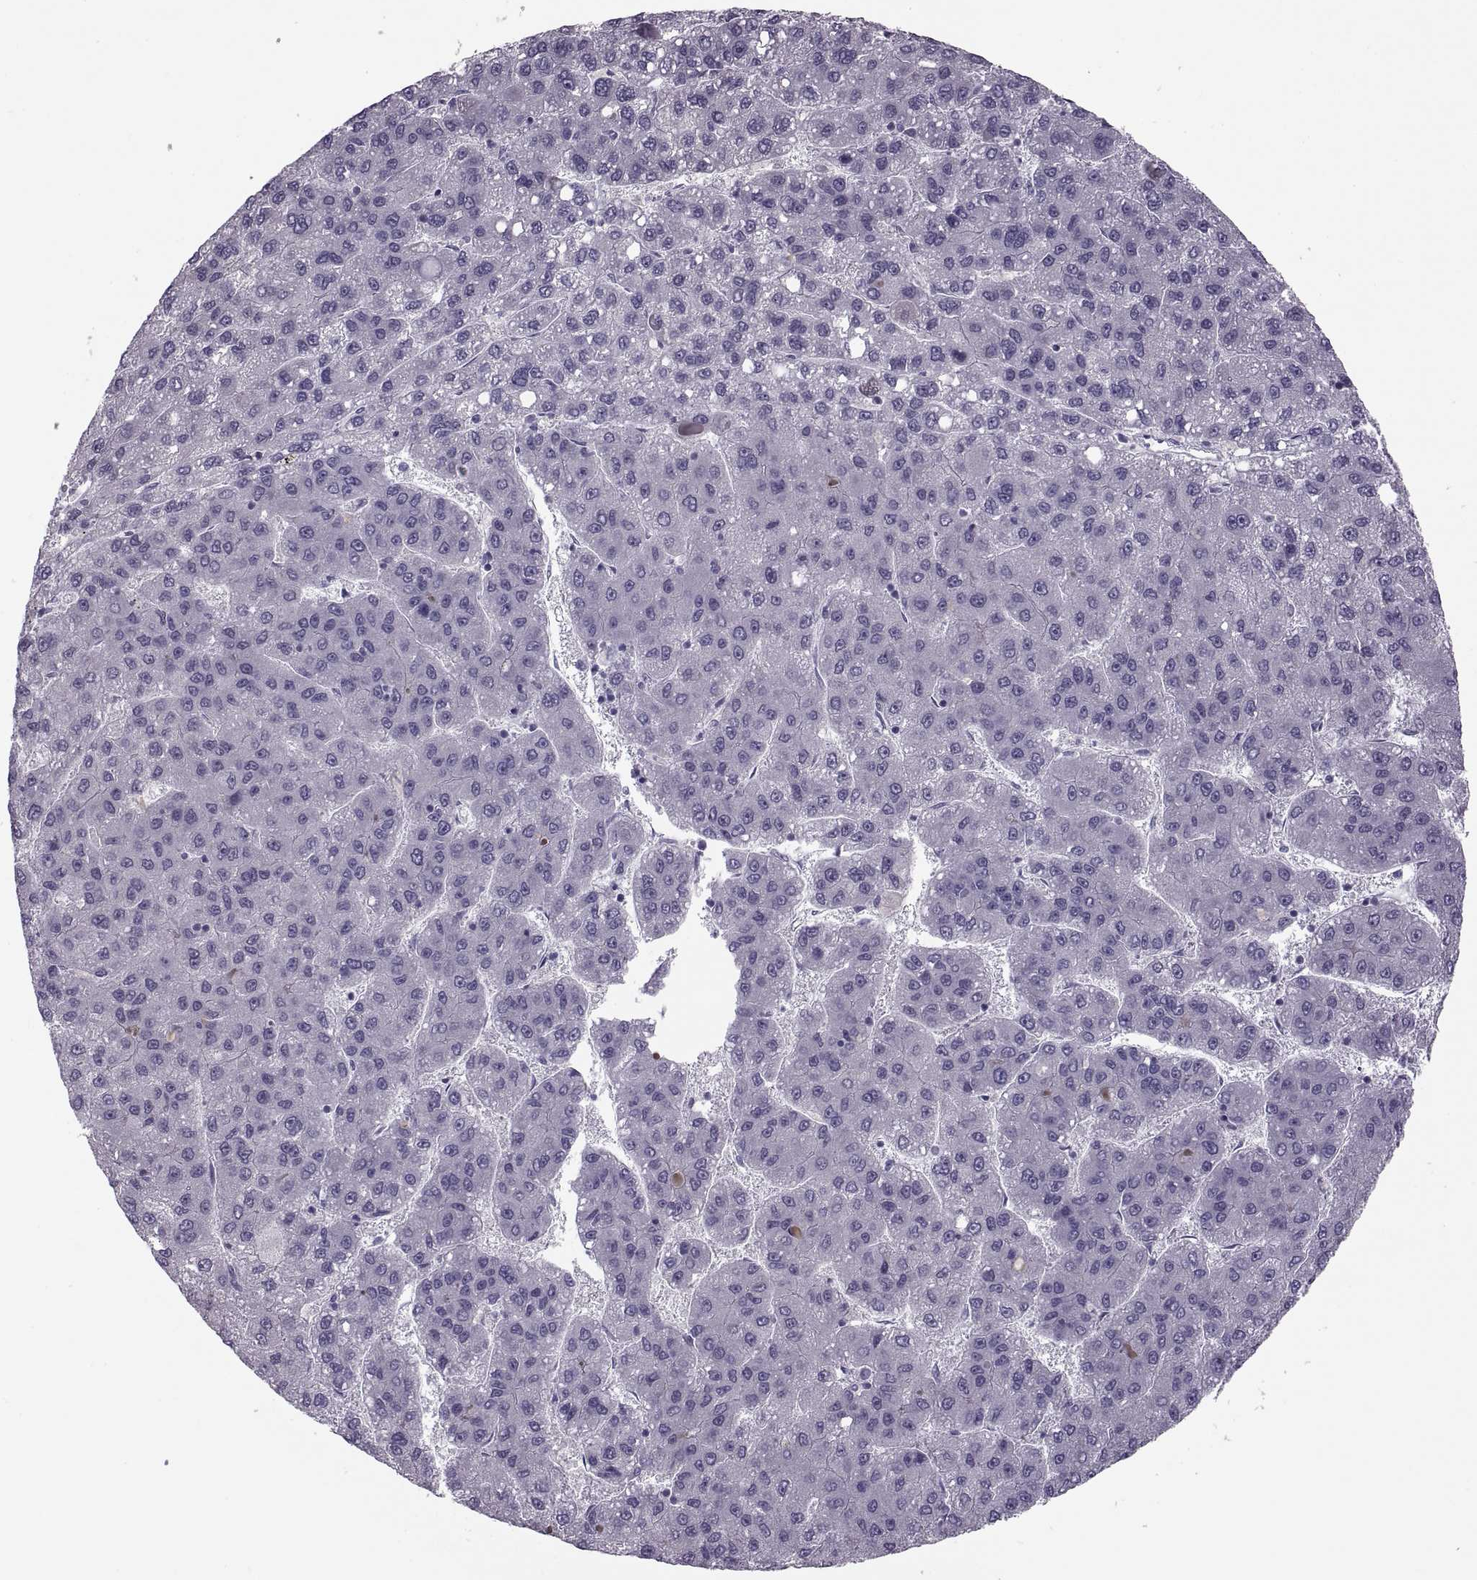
{"staining": {"intensity": "negative", "quantity": "none", "location": "none"}, "tissue": "liver cancer", "cell_type": "Tumor cells", "image_type": "cancer", "snomed": [{"axis": "morphology", "description": "Carcinoma, Hepatocellular, NOS"}, {"axis": "topography", "description": "Liver"}], "caption": "Protein analysis of liver hepatocellular carcinoma exhibits no significant staining in tumor cells. (DAB (3,3'-diaminobenzidine) immunohistochemistry with hematoxylin counter stain).", "gene": "PRSS54", "patient": {"sex": "female", "age": 82}}